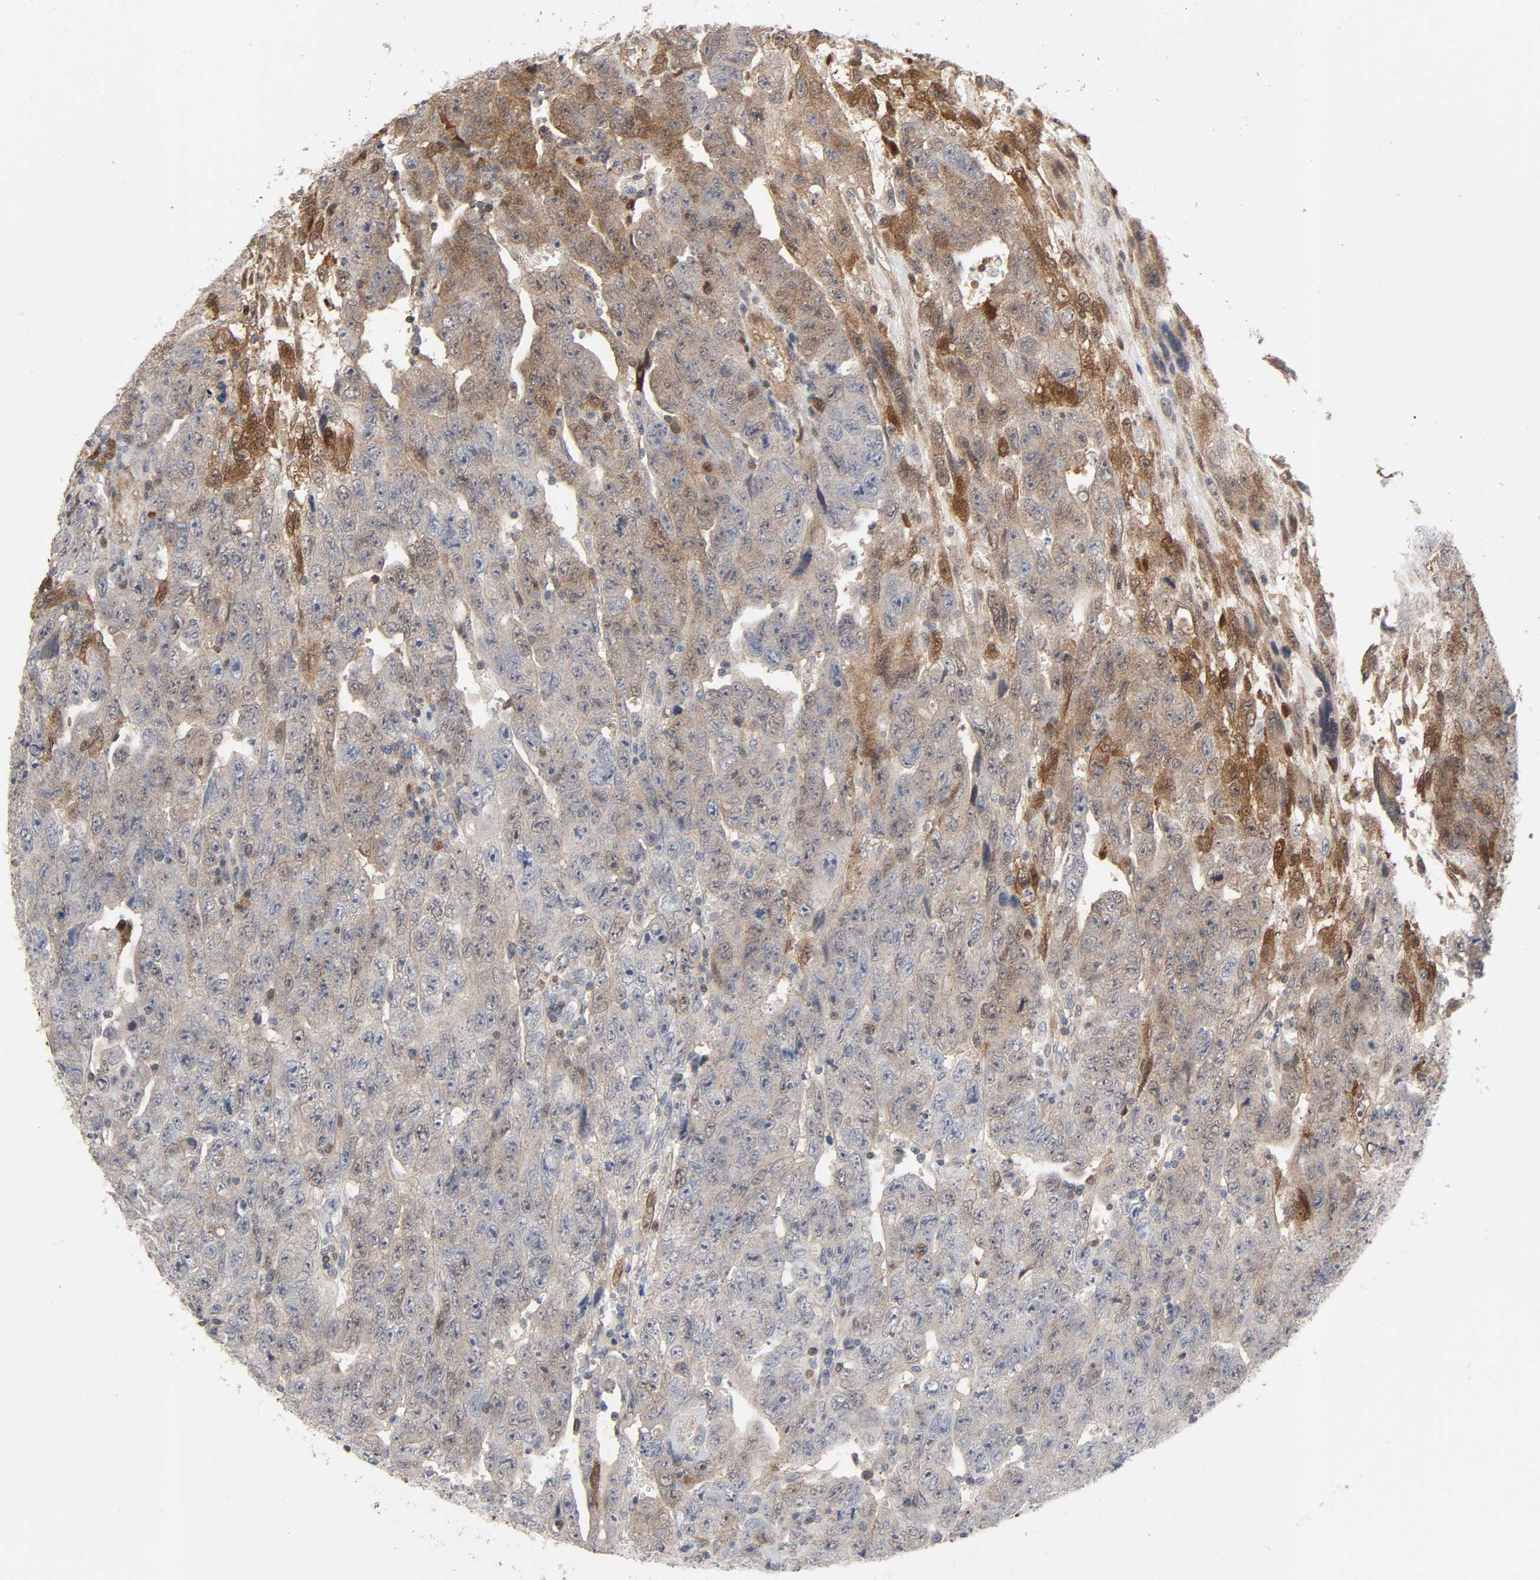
{"staining": {"intensity": "moderate", "quantity": "25%-75%", "location": "cytoplasmic/membranous"}, "tissue": "testis cancer", "cell_type": "Tumor cells", "image_type": "cancer", "snomed": [{"axis": "morphology", "description": "Carcinoma, Embryonal, NOS"}, {"axis": "topography", "description": "Testis"}], "caption": "Immunohistochemical staining of testis cancer exhibits medium levels of moderate cytoplasmic/membranous expression in approximately 25%-75% of tumor cells.", "gene": "CDK6", "patient": {"sex": "male", "age": 28}}